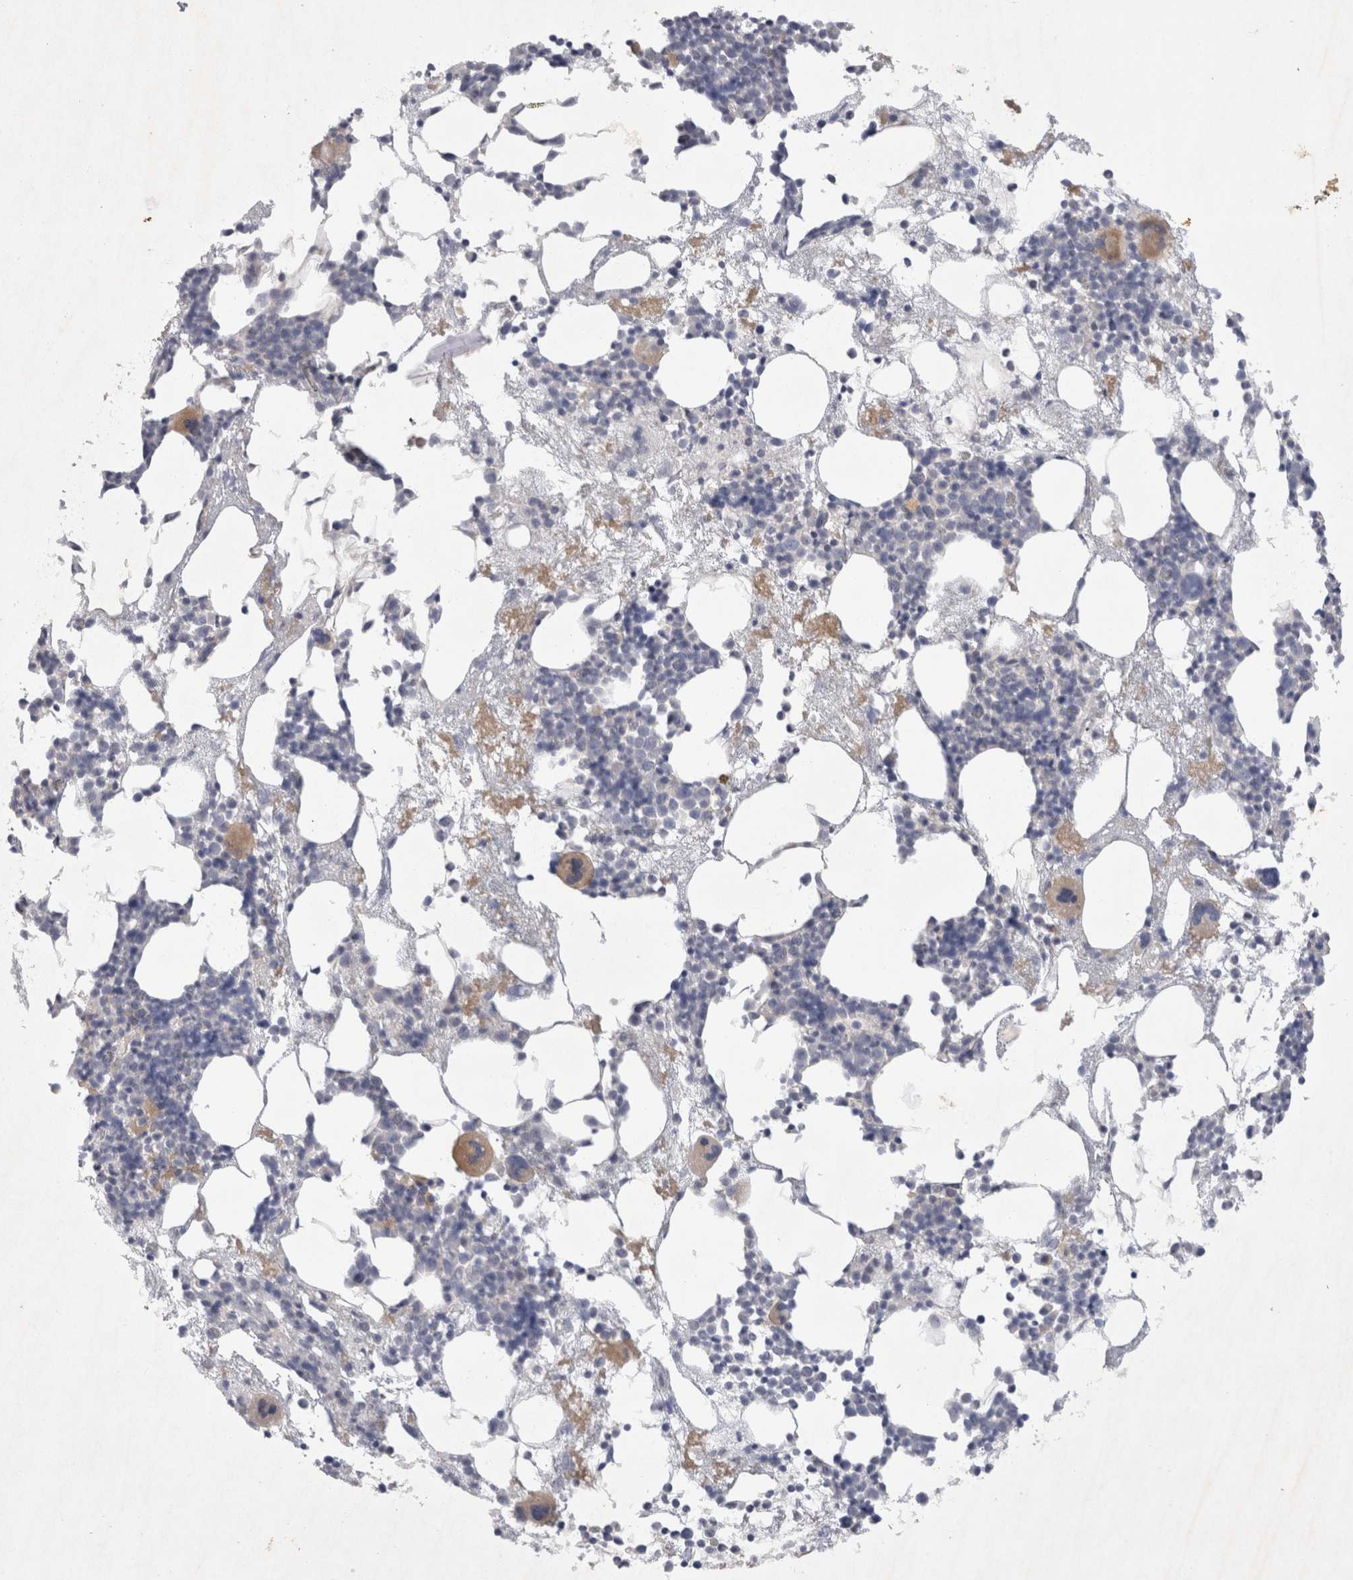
{"staining": {"intensity": "weak", "quantity": "<25%", "location": "cytoplasmic/membranous"}, "tissue": "bone marrow", "cell_type": "Hematopoietic cells", "image_type": "normal", "snomed": [{"axis": "morphology", "description": "Normal tissue, NOS"}, {"axis": "morphology", "description": "Inflammation, NOS"}, {"axis": "topography", "description": "Bone marrow"}], "caption": "High magnification brightfield microscopy of unremarkable bone marrow stained with DAB (brown) and counterstained with hematoxylin (blue): hematopoietic cells show no significant expression. Nuclei are stained in blue.", "gene": "BZW2", "patient": {"sex": "female", "age": 81}}